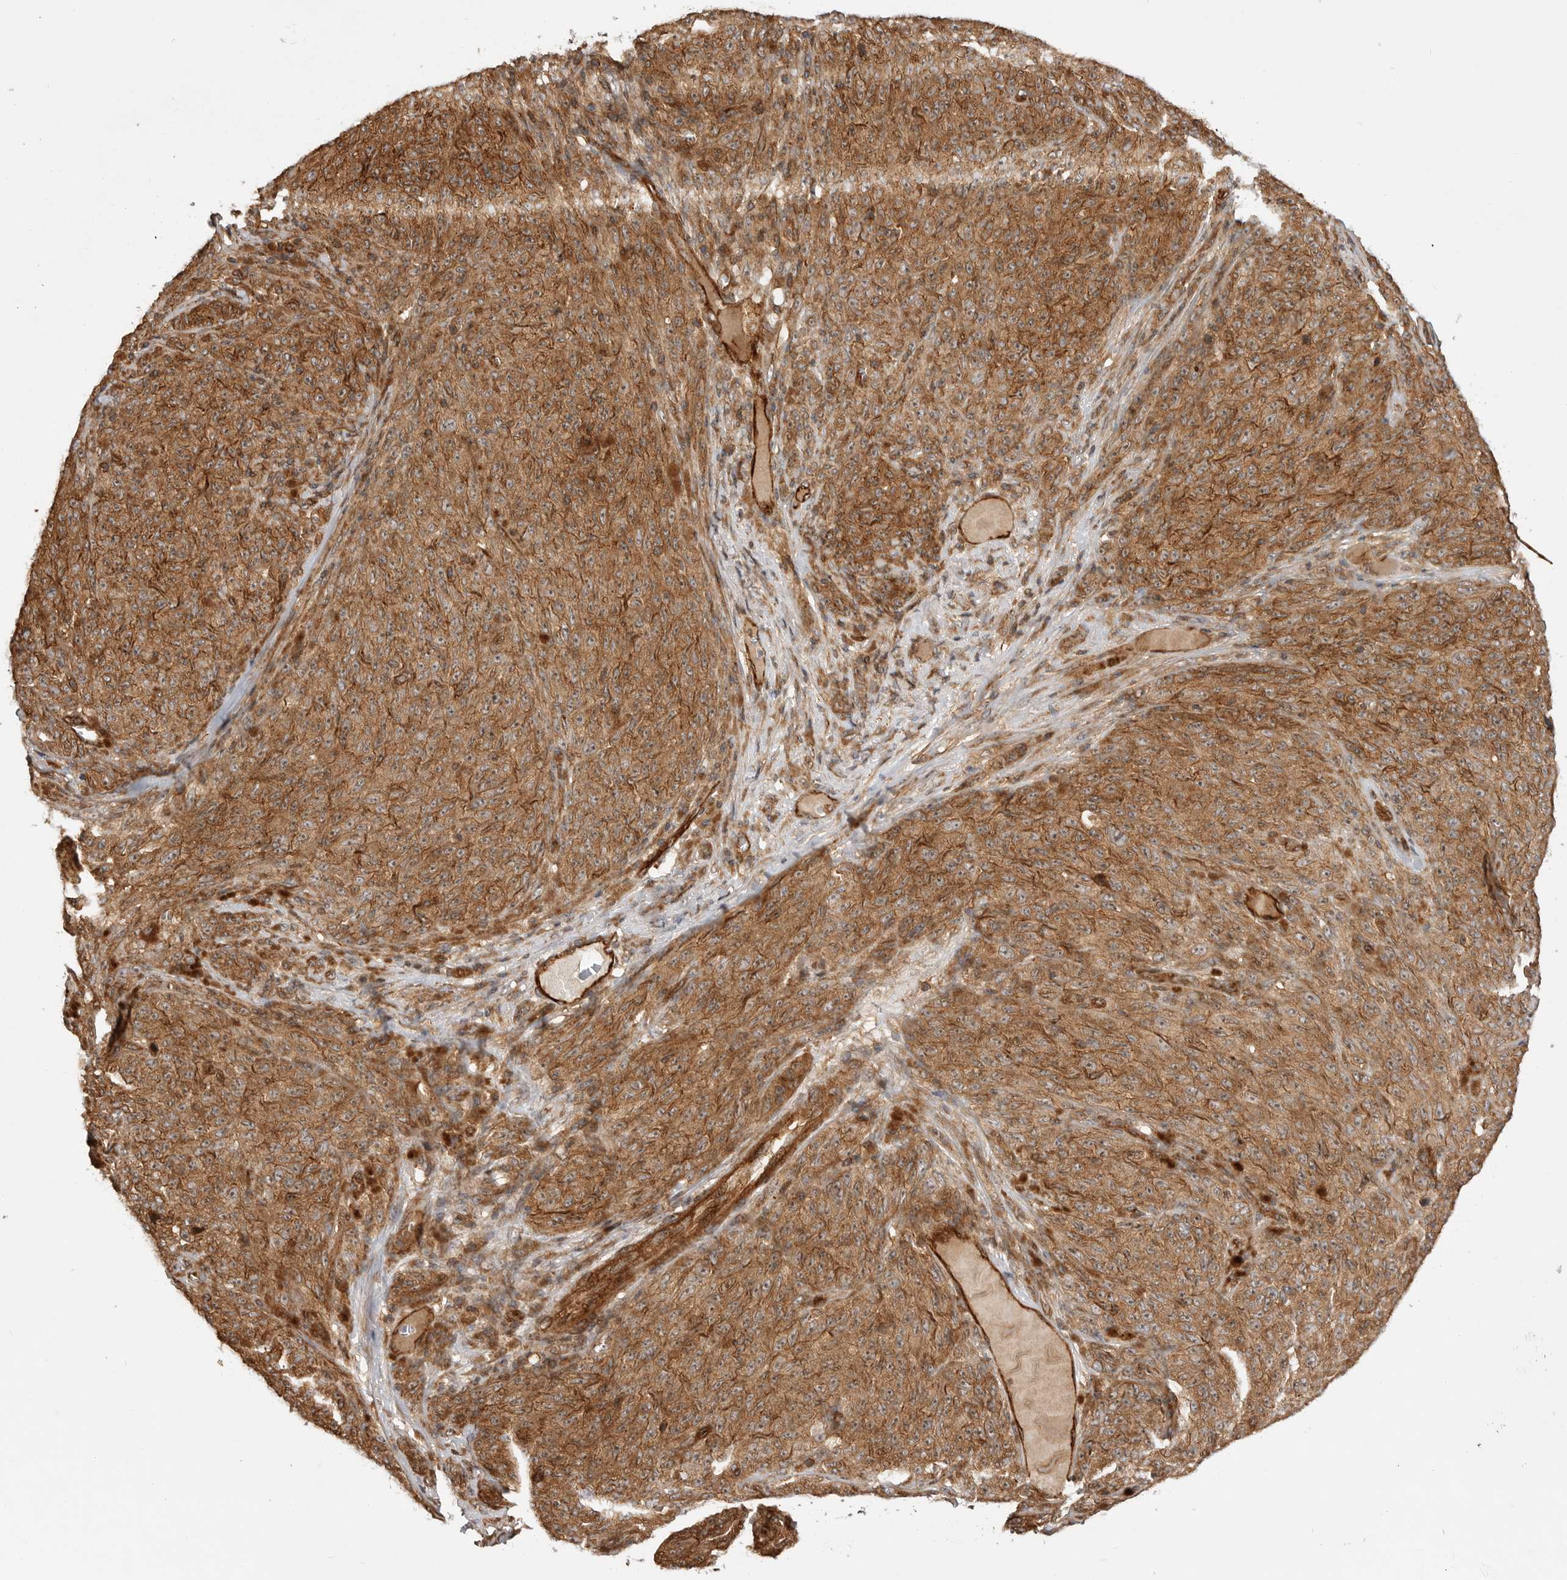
{"staining": {"intensity": "moderate", "quantity": ">75%", "location": "cytoplasmic/membranous"}, "tissue": "melanoma", "cell_type": "Tumor cells", "image_type": "cancer", "snomed": [{"axis": "morphology", "description": "Malignant melanoma, NOS"}, {"axis": "topography", "description": "Skin"}], "caption": "Brown immunohistochemical staining in melanoma reveals moderate cytoplasmic/membranous positivity in about >75% of tumor cells.", "gene": "GPATCH2", "patient": {"sex": "female", "age": 82}}